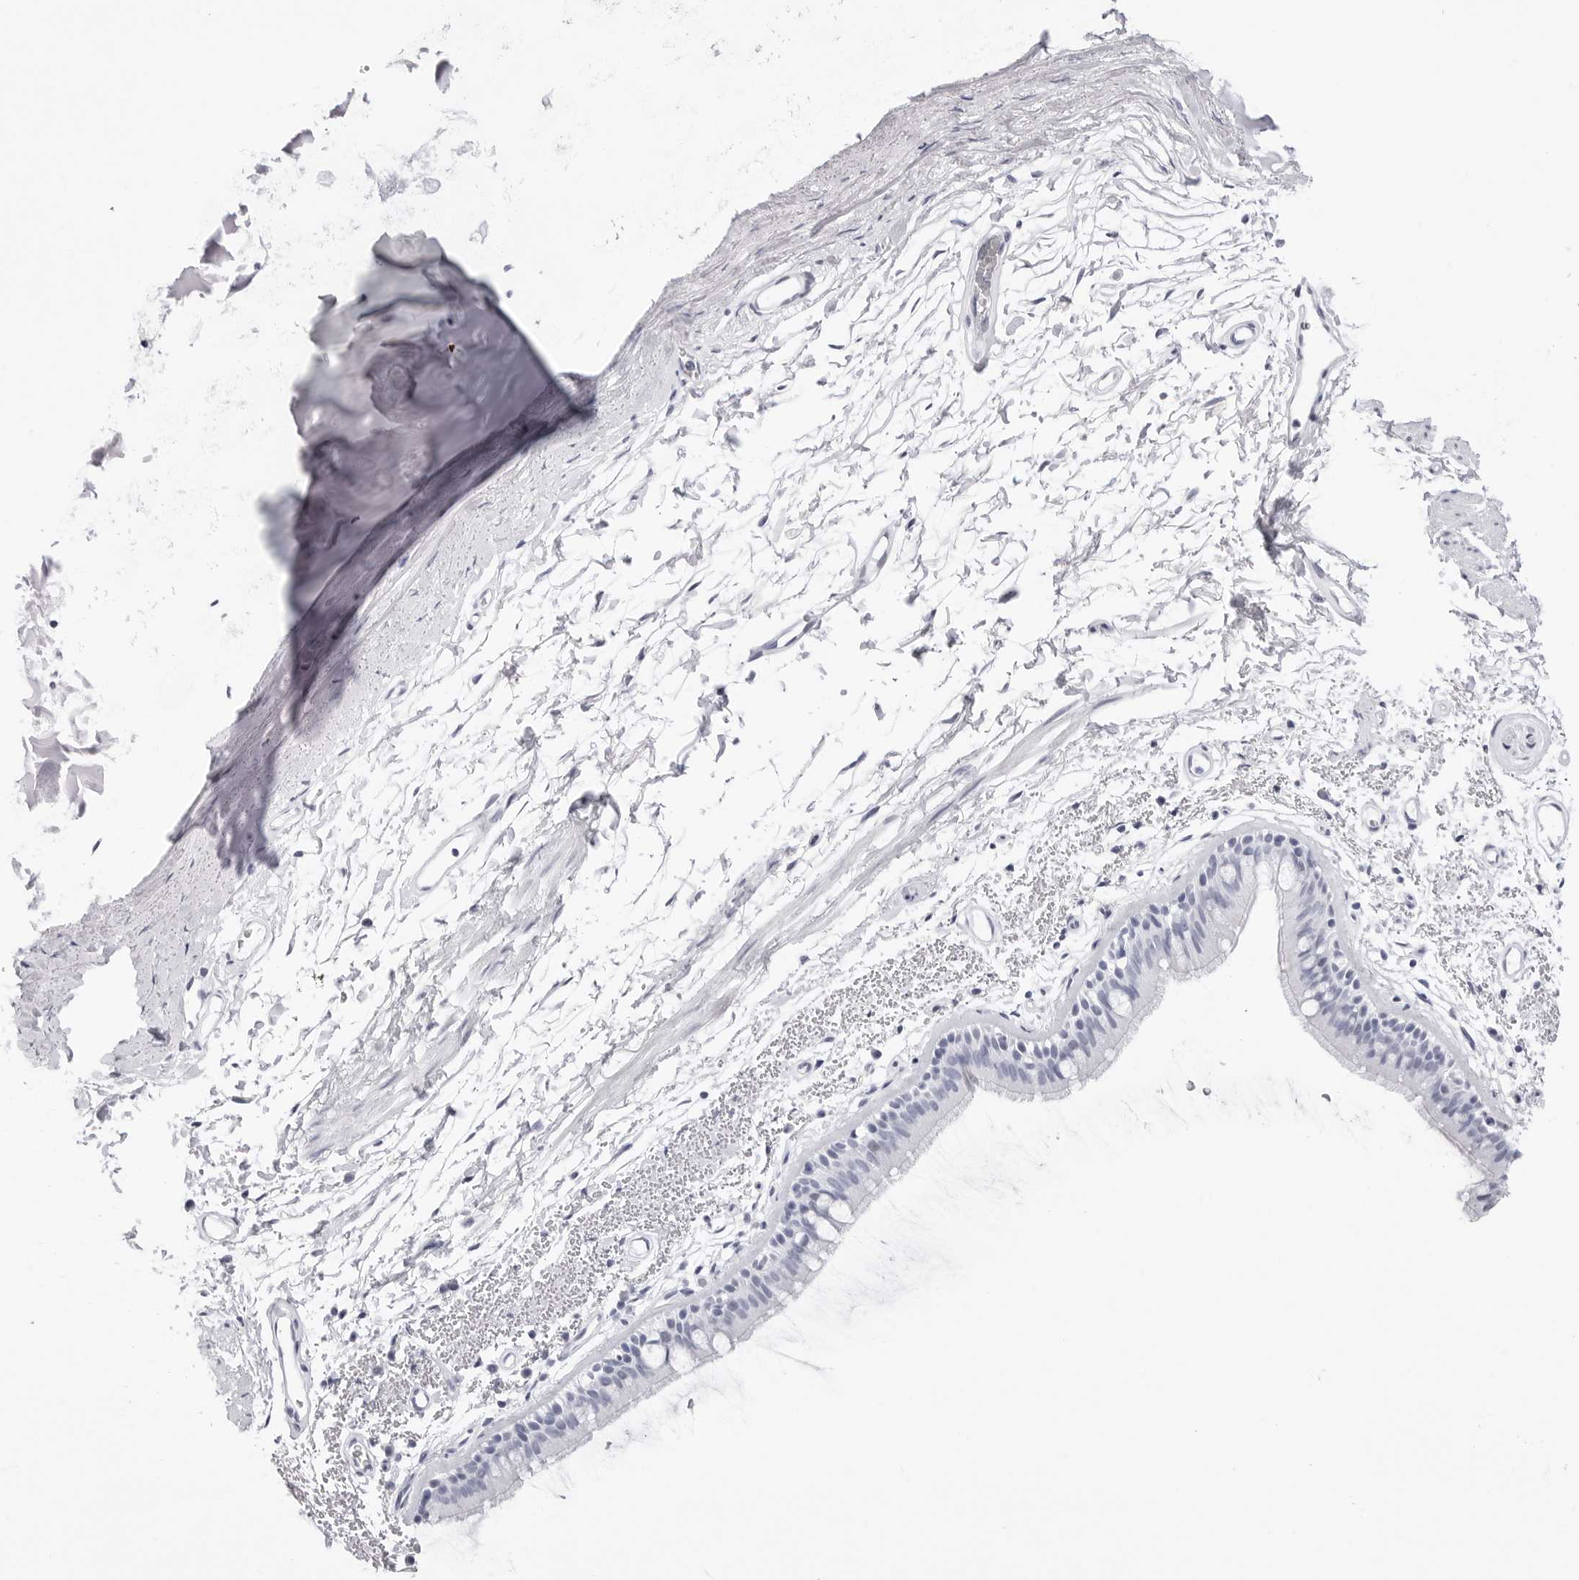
{"staining": {"intensity": "negative", "quantity": "none", "location": "none"}, "tissue": "bronchus", "cell_type": "Respiratory epithelial cells", "image_type": "normal", "snomed": [{"axis": "morphology", "description": "Normal tissue, NOS"}, {"axis": "topography", "description": "Lymph node"}, {"axis": "topography", "description": "Bronchus"}], "caption": "Immunohistochemical staining of normal bronchus demonstrates no significant expression in respiratory epithelial cells.", "gene": "TSSK1B", "patient": {"sex": "female", "age": 70}}